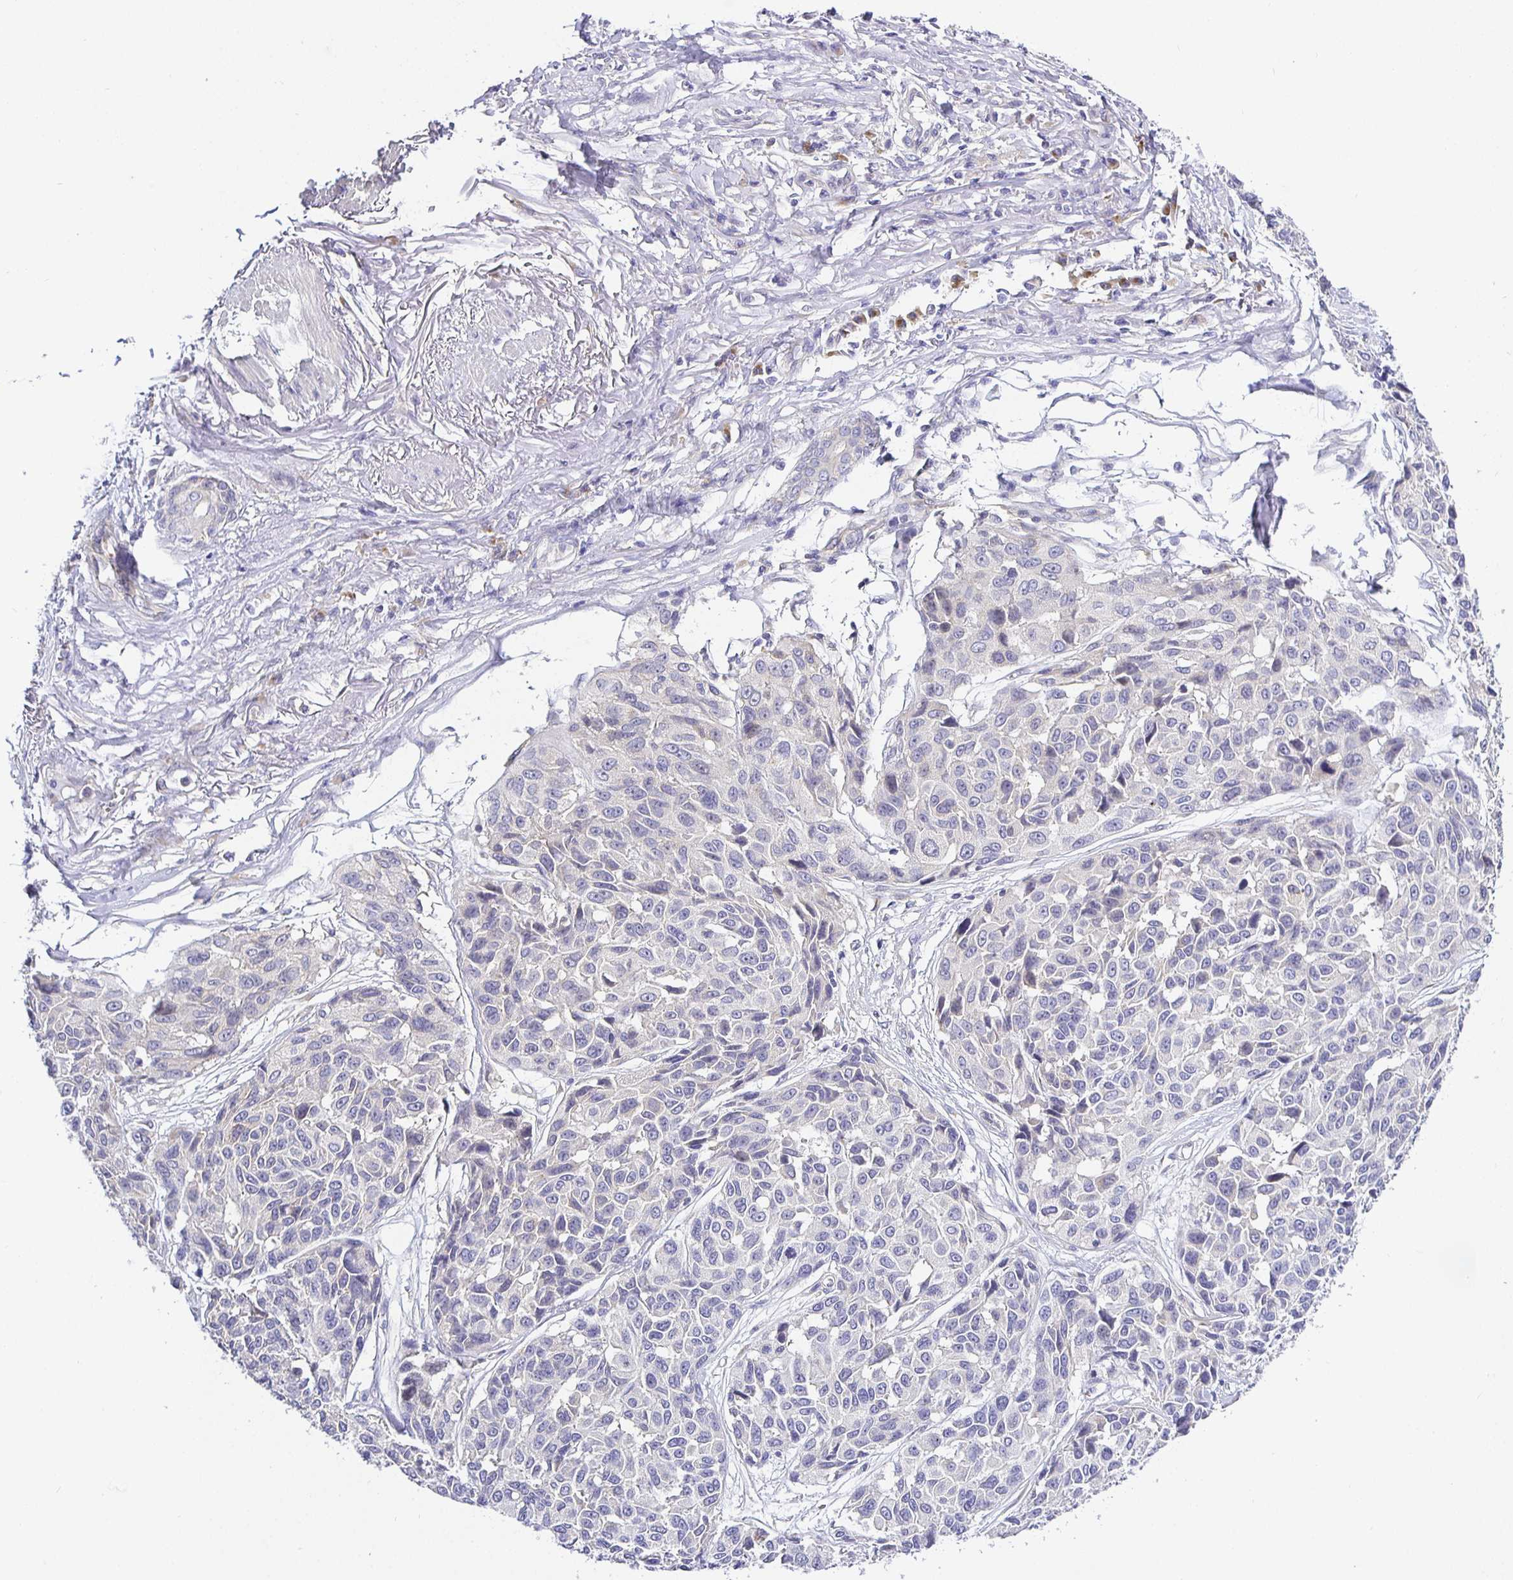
{"staining": {"intensity": "negative", "quantity": "none", "location": "none"}, "tissue": "melanoma", "cell_type": "Tumor cells", "image_type": "cancer", "snomed": [{"axis": "morphology", "description": "Malignant melanoma, NOS"}, {"axis": "topography", "description": "Skin"}], "caption": "Immunohistochemical staining of human melanoma exhibits no significant expression in tumor cells.", "gene": "OPALIN", "patient": {"sex": "female", "age": 66}}